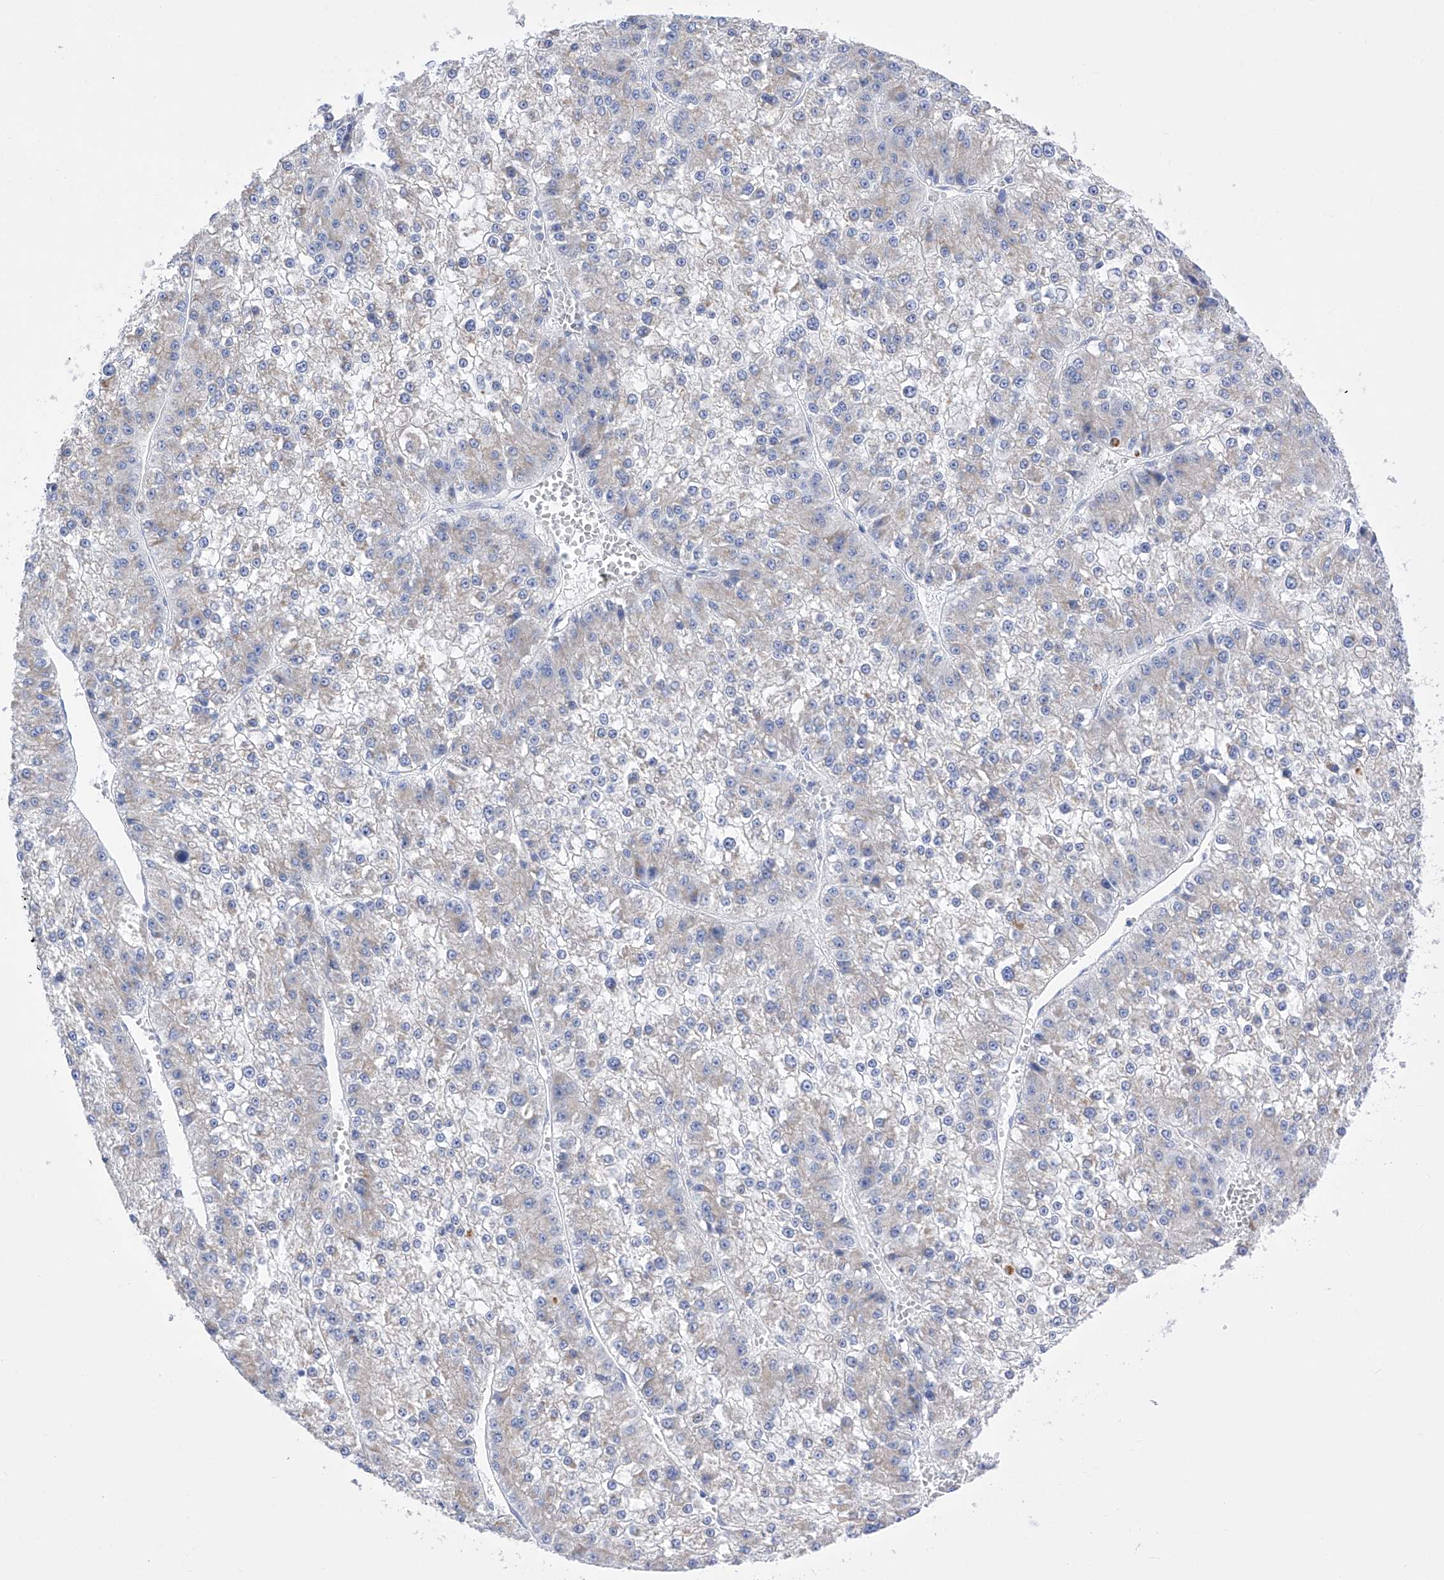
{"staining": {"intensity": "negative", "quantity": "none", "location": "none"}, "tissue": "liver cancer", "cell_type": "Tumor cells", "image_type": "cancer", "snomed": [{"axis": "morphology", "description": "Carcinoma, Hepatocellular, NOS"}, {"axis": "topography", "description": "Liver"}], "caption": "Tumor cells are negative for brown protein staining in liver cancer (hepatocellular carcinoma).", "gene": "FLG", "patient": {"sex": "female", "age": 73}}